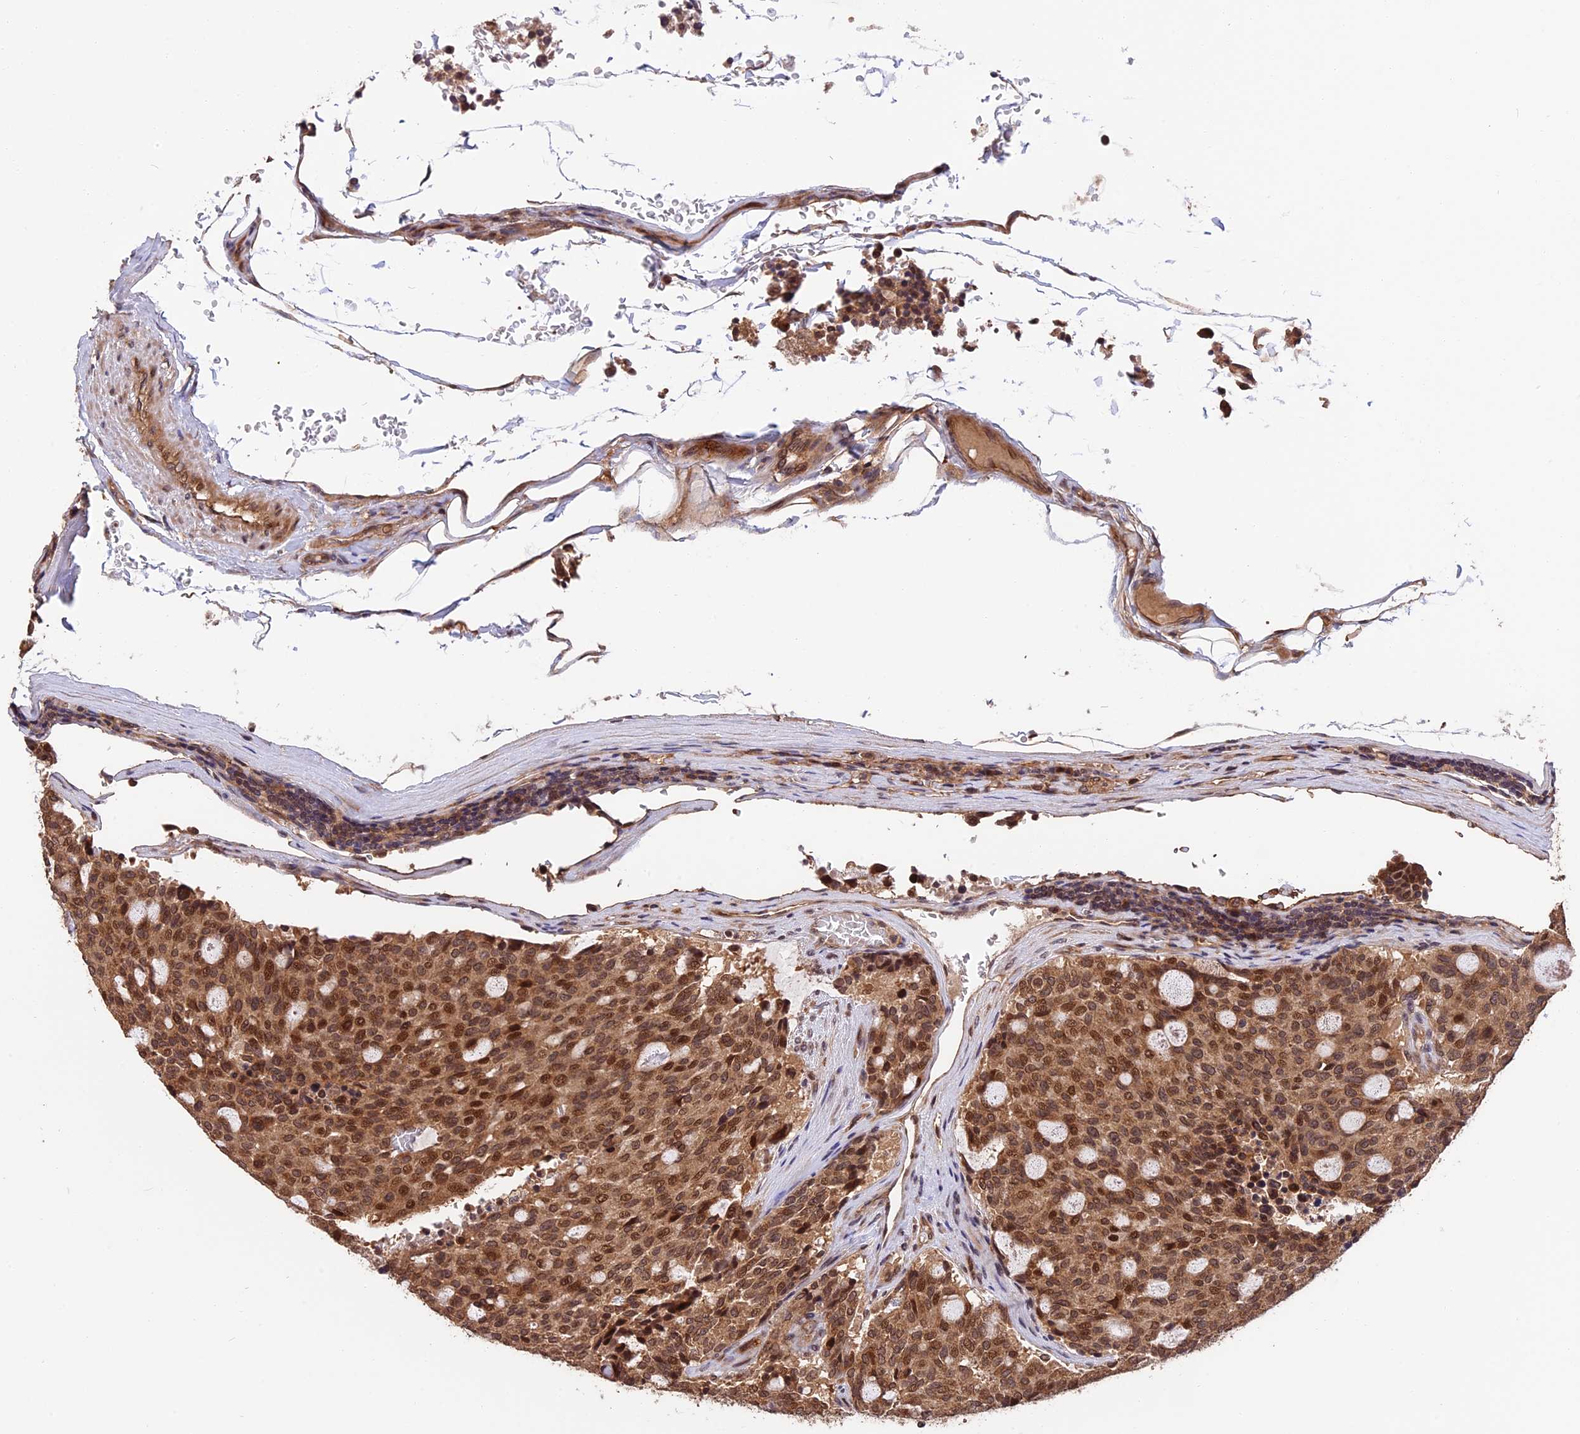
{"staining": {"intensity": "moderate", "quantity": ">75%", "location": "cytoplasmic/membranous,nuclear"}, "tissue": "carcinoid", "cell_type": "Tumor cells", "image_type": "cancer", "snomed": [{"axis": "morphology", "description": "Carcinoid, malignant, NOS"}, {"axis": "topography", "description": "Pancreas"}], "caption": "High-magnification brightfield microscopy of malignant carcinoid stained with DAB (3,3'-diaminobenzidine) (brown) and counterstained with hematoxylin (blue). tumor cells exhibit moderate cytoplasmic/membranous and nuclear staining is seen in approximately>75% of cells. The staining is performed using DAB brown chromogen to label protein expression. The nuclei are counter-stained blue using hematoxylin.", "gene": "ESCO1", "patient": {"sex": "female", "age": 54}}